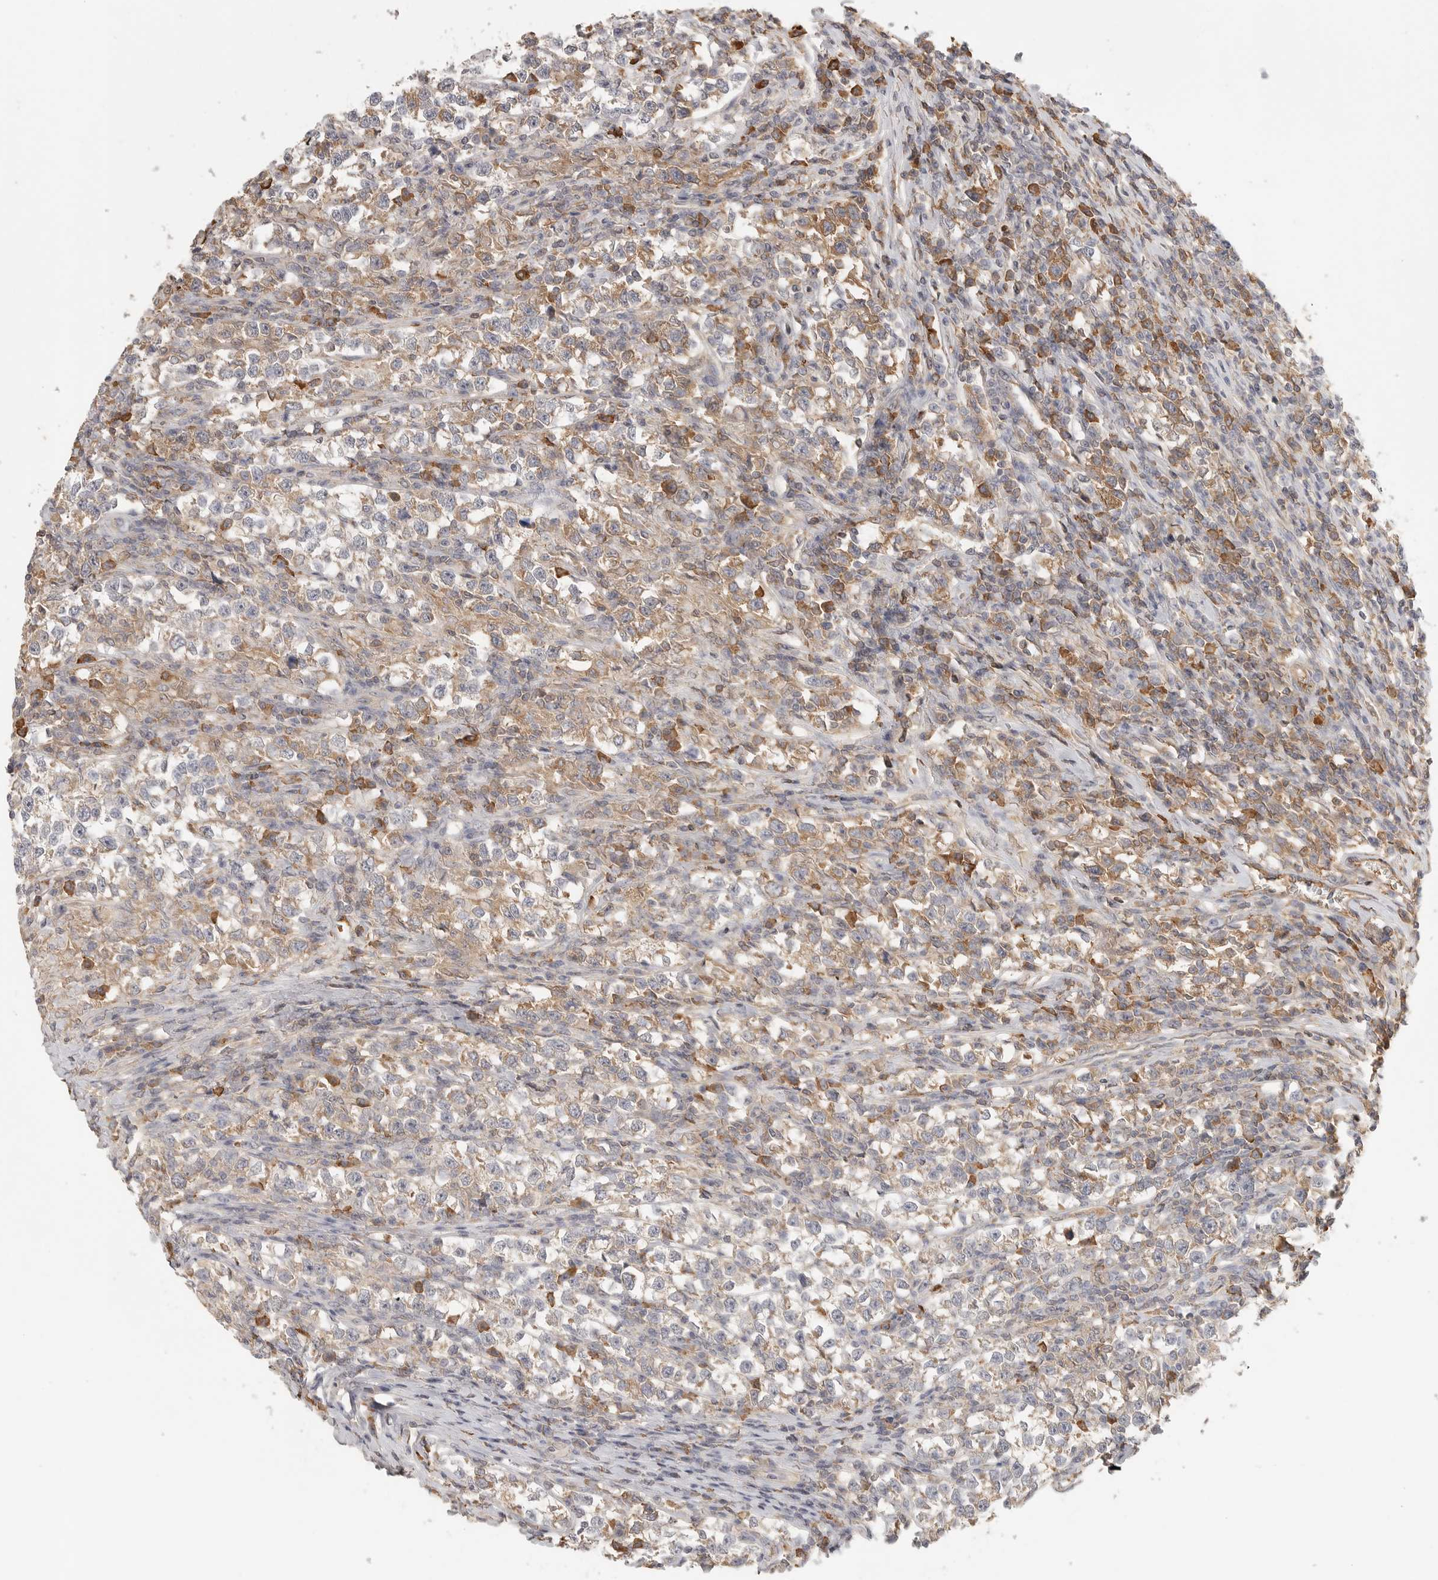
{"staining": {"intensity": "weak", "quantity": ">75%", "location": "cytoplasmic/membranous"}, "tissue": "testis cancer", "cell_type": "Tumor cells", "image_type": "cancer", "snomed": [{"axis": "morphology", "description": "Normal tissue, NOS"}, {"axis": "morphology", "description": "Seminoma, NOS"}, {"axis": "topography", "description": "Testis"}], "caption": "Immunohistochemistry of human testis cancer displays low levels of weak cytoplasmic/membranous staining in about >75% of tumor cells.", "gene": "SLC25A36", "patient": {"sex": "male", "age": 43}}